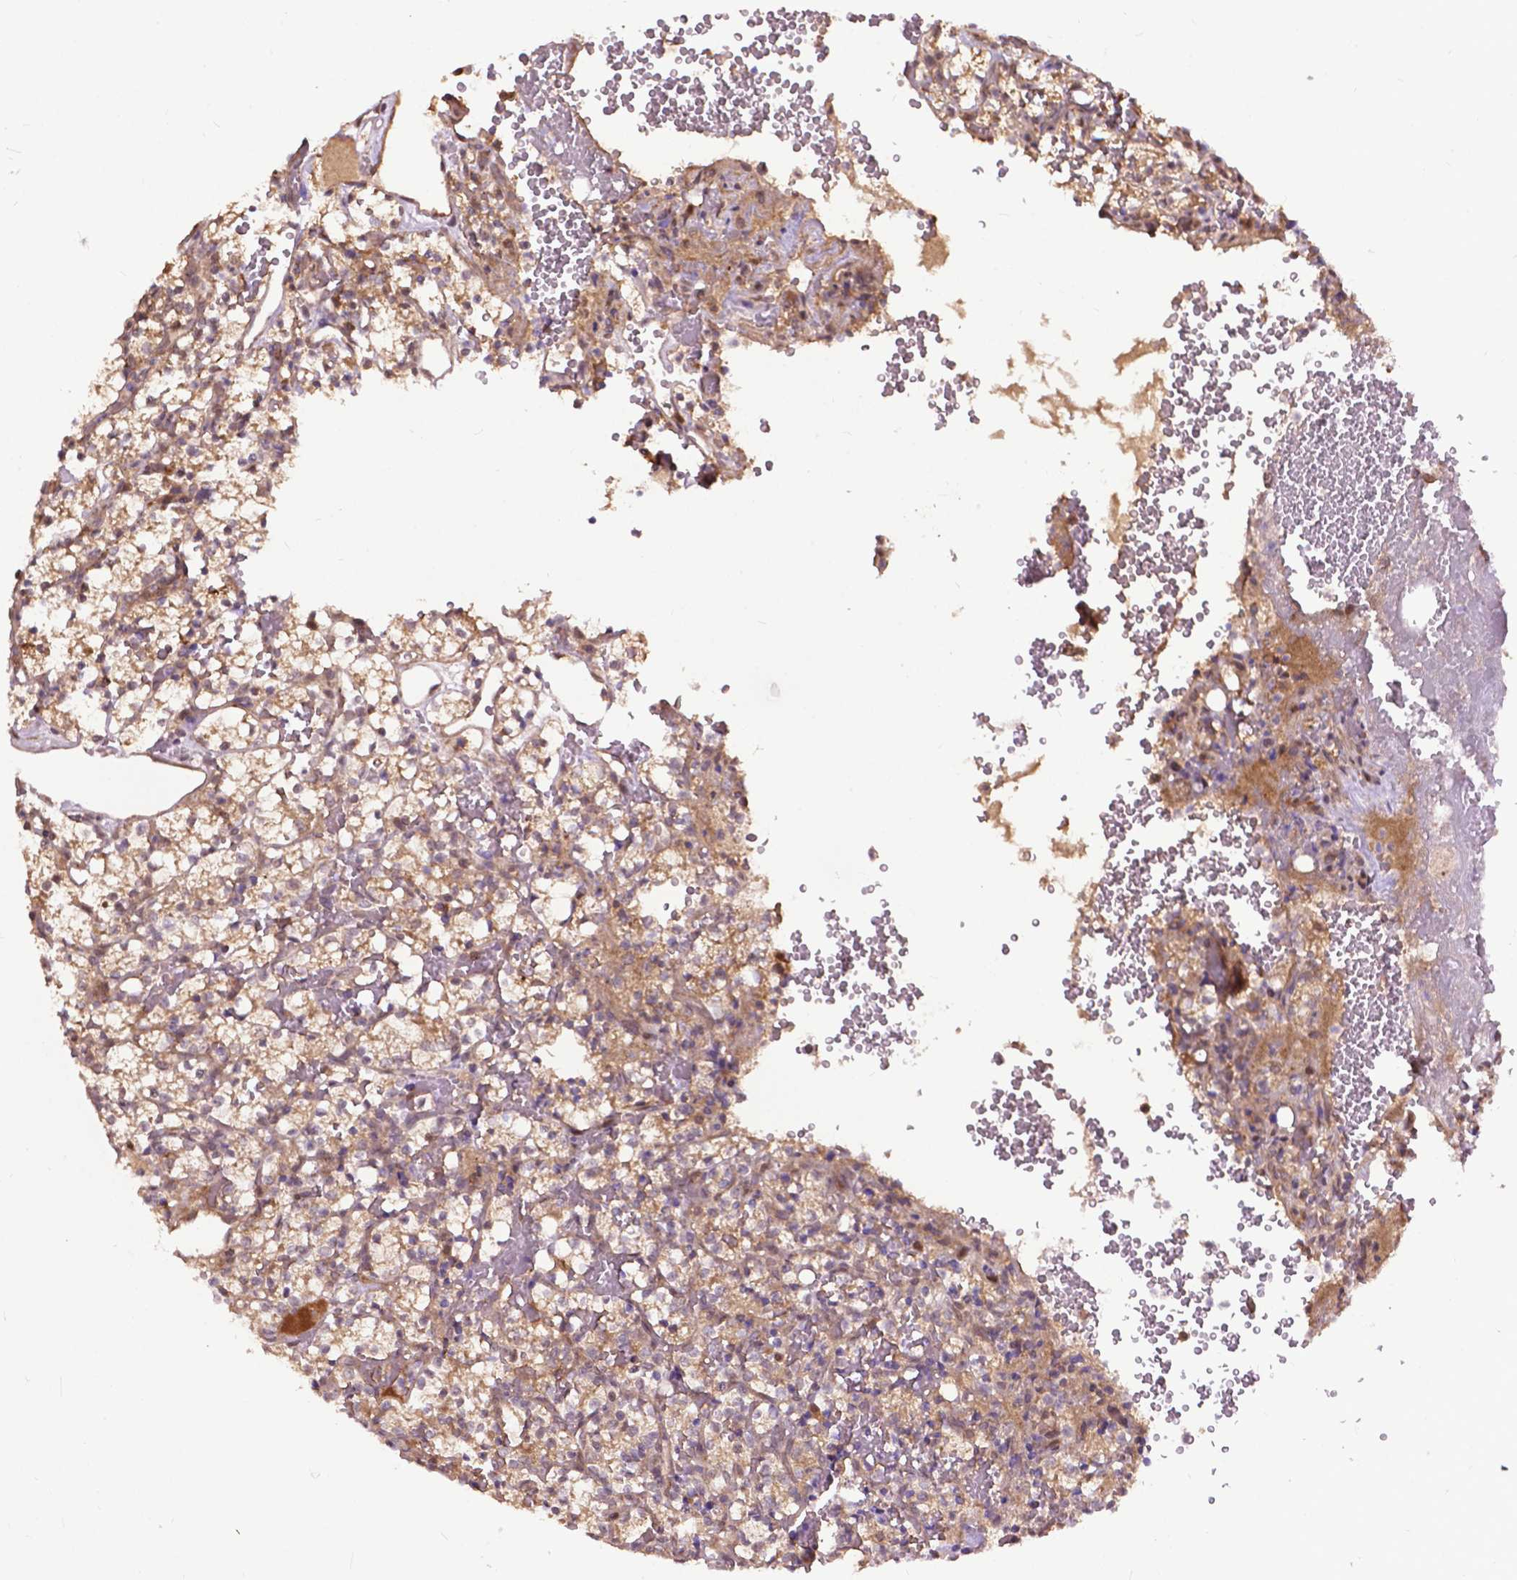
{"staining": {"intensity": "moderate", "quantity": ">75%", "location": "cytoplasmic/membranous"}, "tissue": "renal cancer", "cell_type": "Tumor cells", "image_type": "cancer", "snomed": [{"axis": "morphology", "description": "Adenocarcinoma, NOS"}, {"axis": "topography", "description": "Kidney"}], "caption": "High-power microscopy captured an IHC micrograph of renal cancer (adenocarcinoma), revealing moderate cytoplasmic/membranous positivity in approximately >75% of tumor cells. The protein is shown in brown color, while the nuclei are stained blue.", "gene": "CHMP4A", "patient": {"sex": "female", "age": 69}}